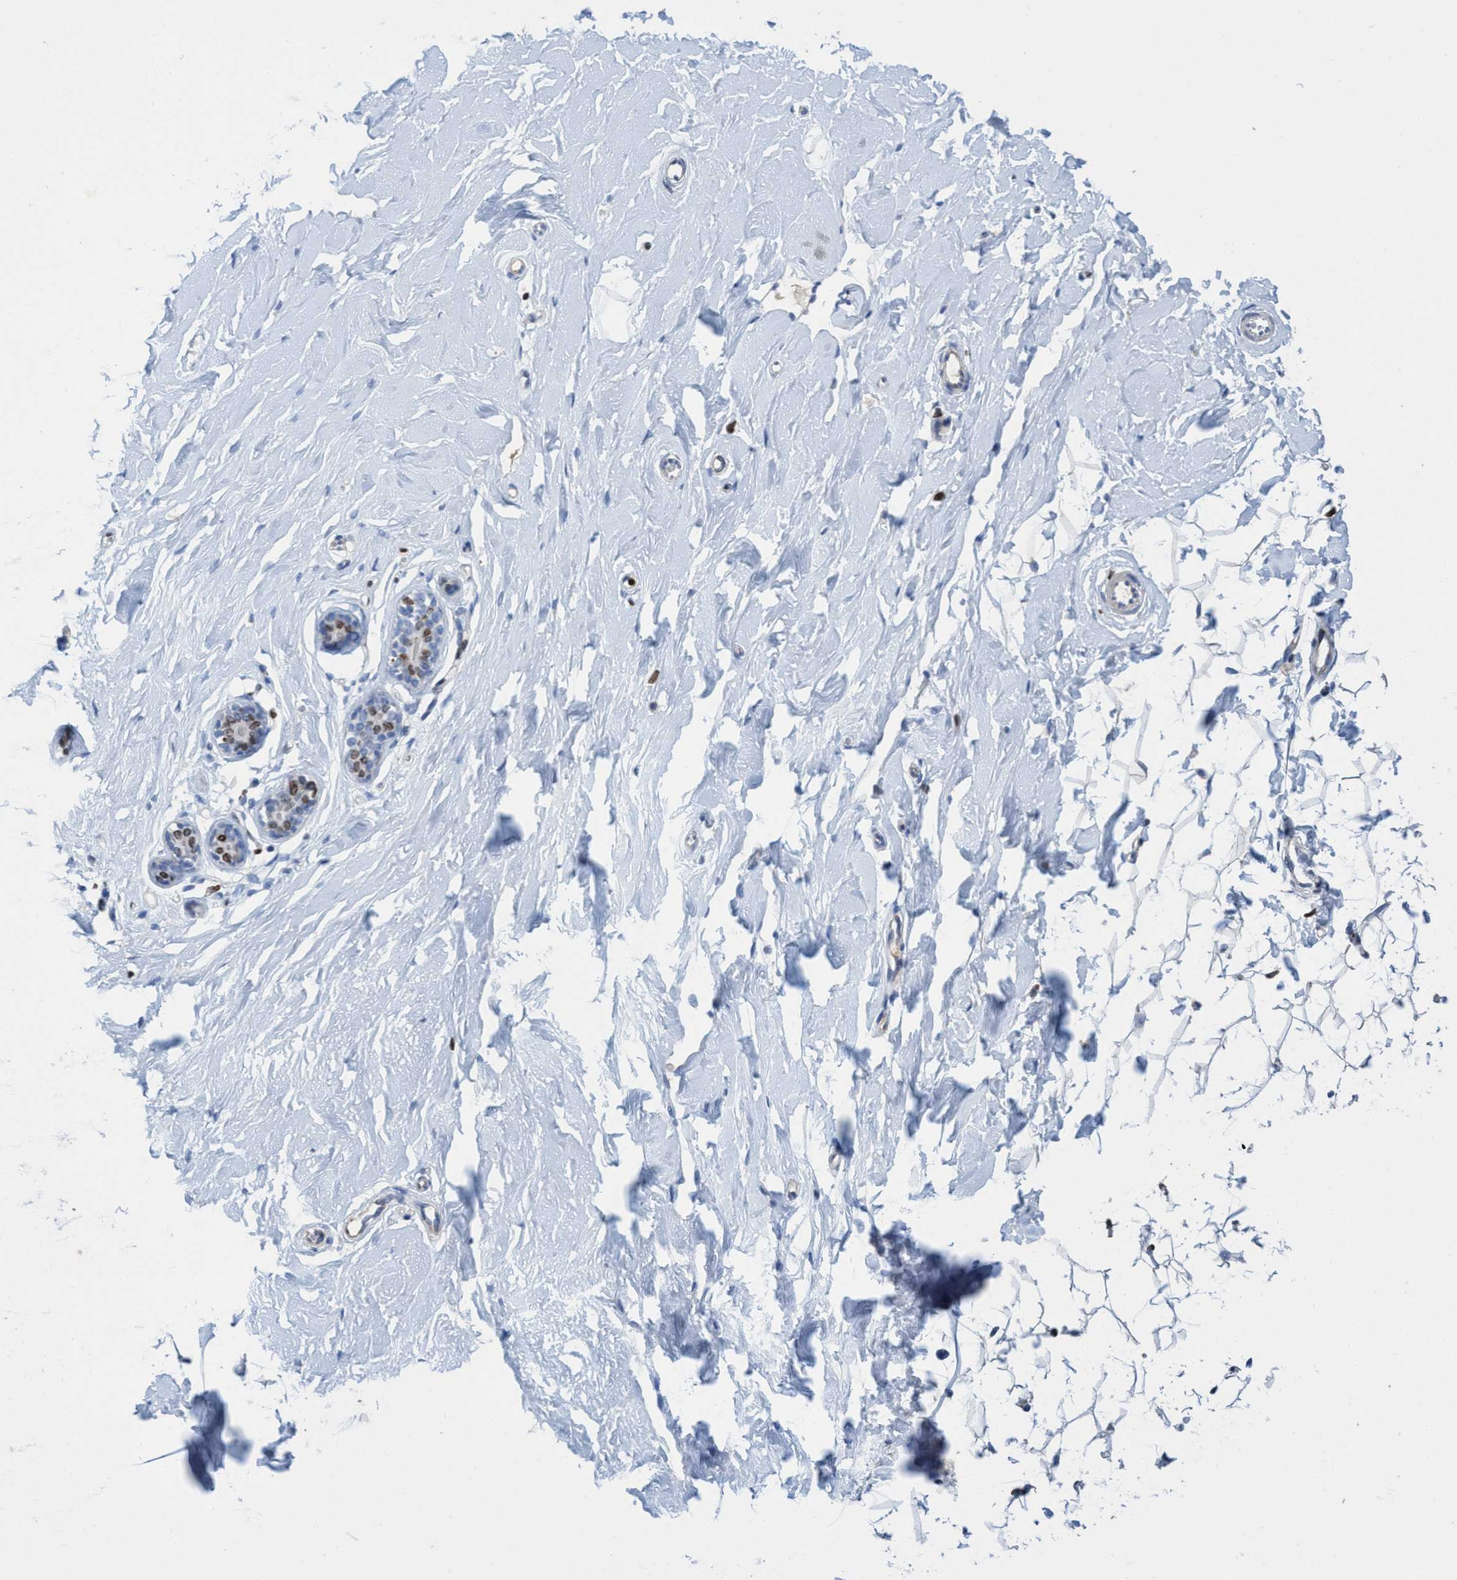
{"staining": {"intensity": "negative", "quantity": "none", "location": "none"}, "tissue": "breast", "cell_type": "Adipocytes", "image_type": "normal", "snomed": [{"axis": "morphology", "description": "Normal tissue, NOS"}, {"axis": "topography", "description": "Breast"}], "caption": "IHC photomicrograph of normal breast: human breast stained with DAB (3,3'-diaminobenzidine) exhibits no significant protein positivity in adipocytes.", "gene": "CBX2", "patient": {"sex": "female", "age": 23}}